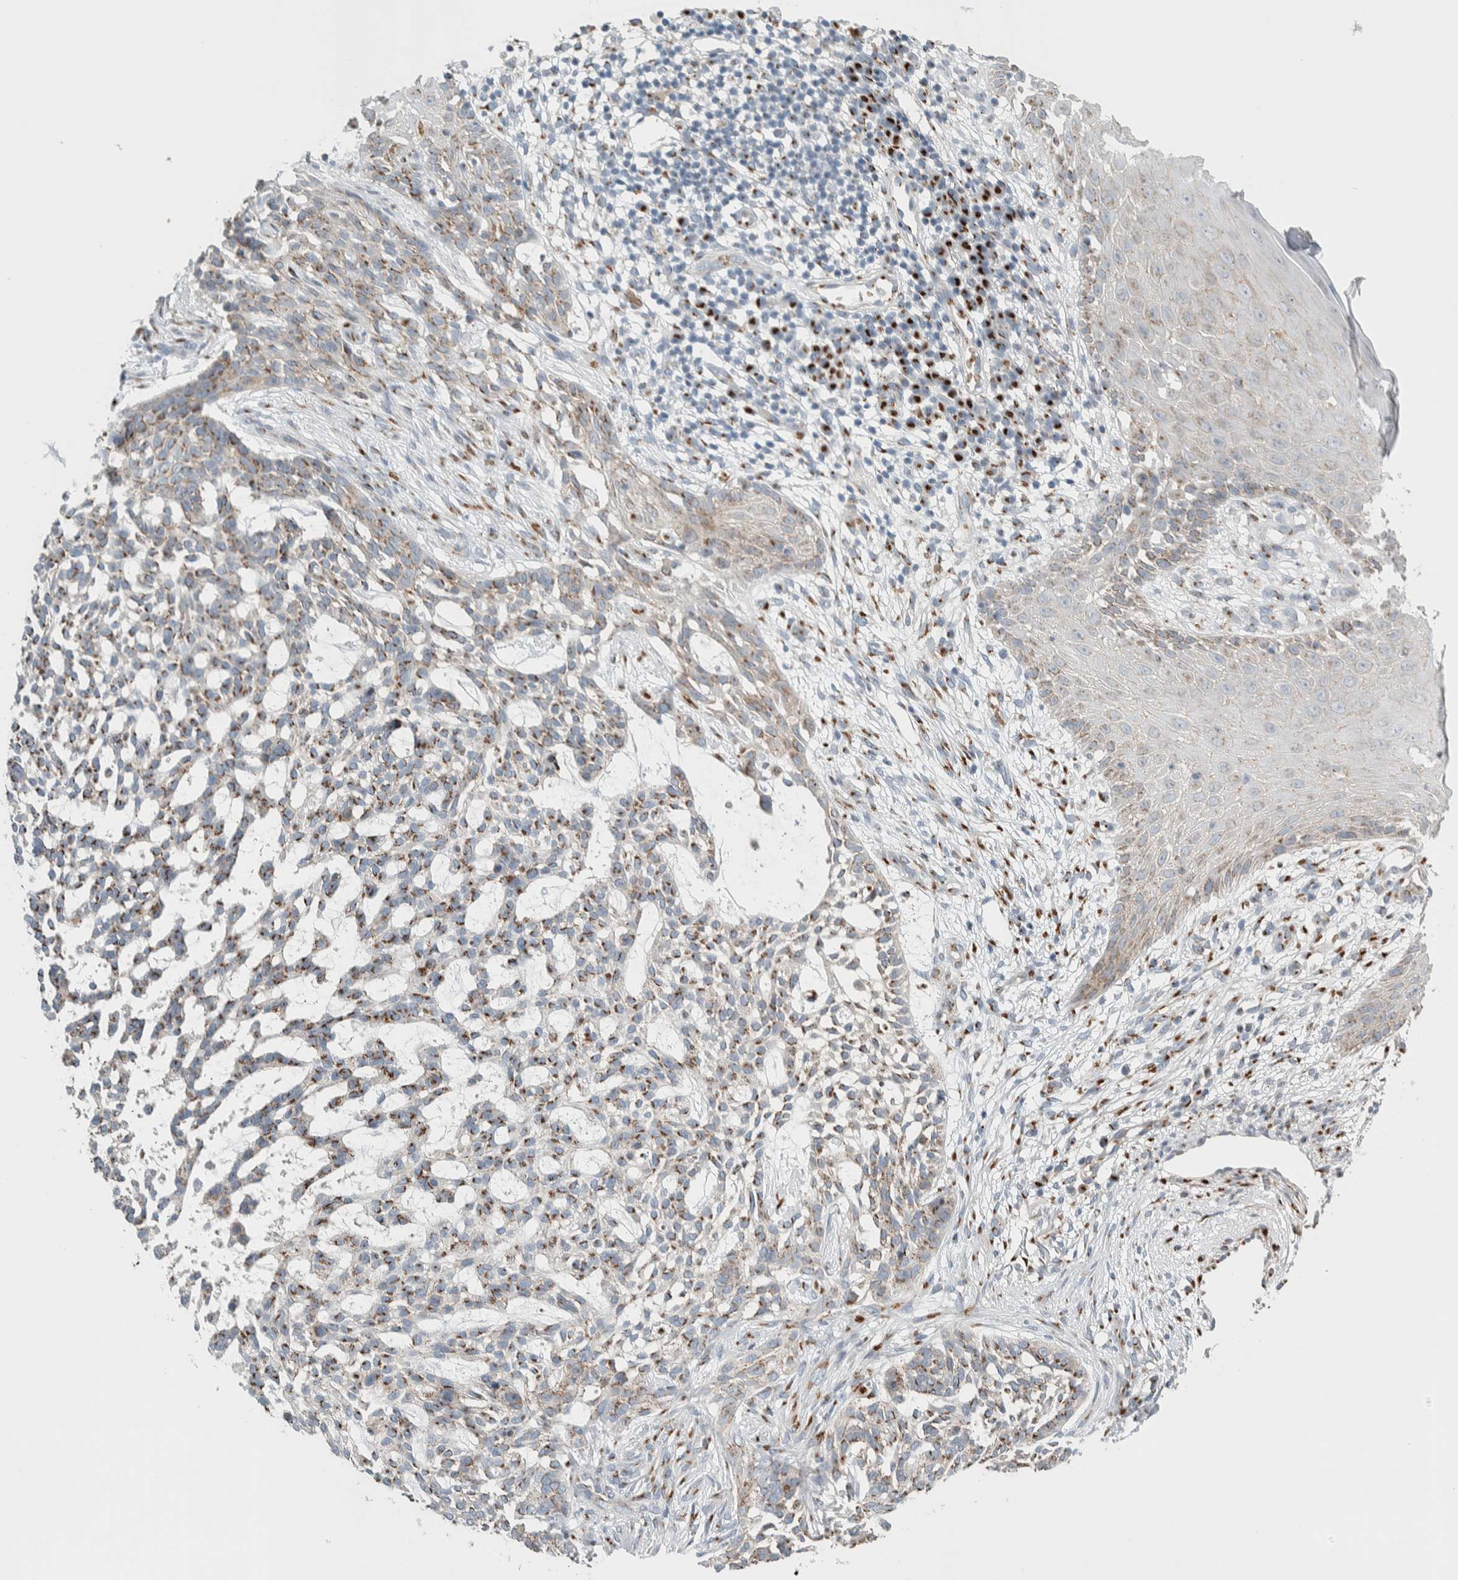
{"staining": {"intensity": "weak", "quantity": ">75%", "location": "cytoplasmic/membranous"}, "tissue": "skin cancer", "cell_type": "Tumor cells", "image_type": "cancer", "snomed": [{"axis": "morphology", "description": "Basal cell carcinoma"}, {"axis": "topography", "description": "Skin"}], "caption": "Basal cell carcinoma (skin) stained for a protein displays weak cytoplasmic/membranous positivity in tumor cells. The staining was performed using DAB (3,3'-diaminobenzidine), with brown indicating positive protein expression. Nuclei are stained blue with hematoxylin.", "gene": "SLC38A10", "patient": {"sex": "female", "age": 64}}